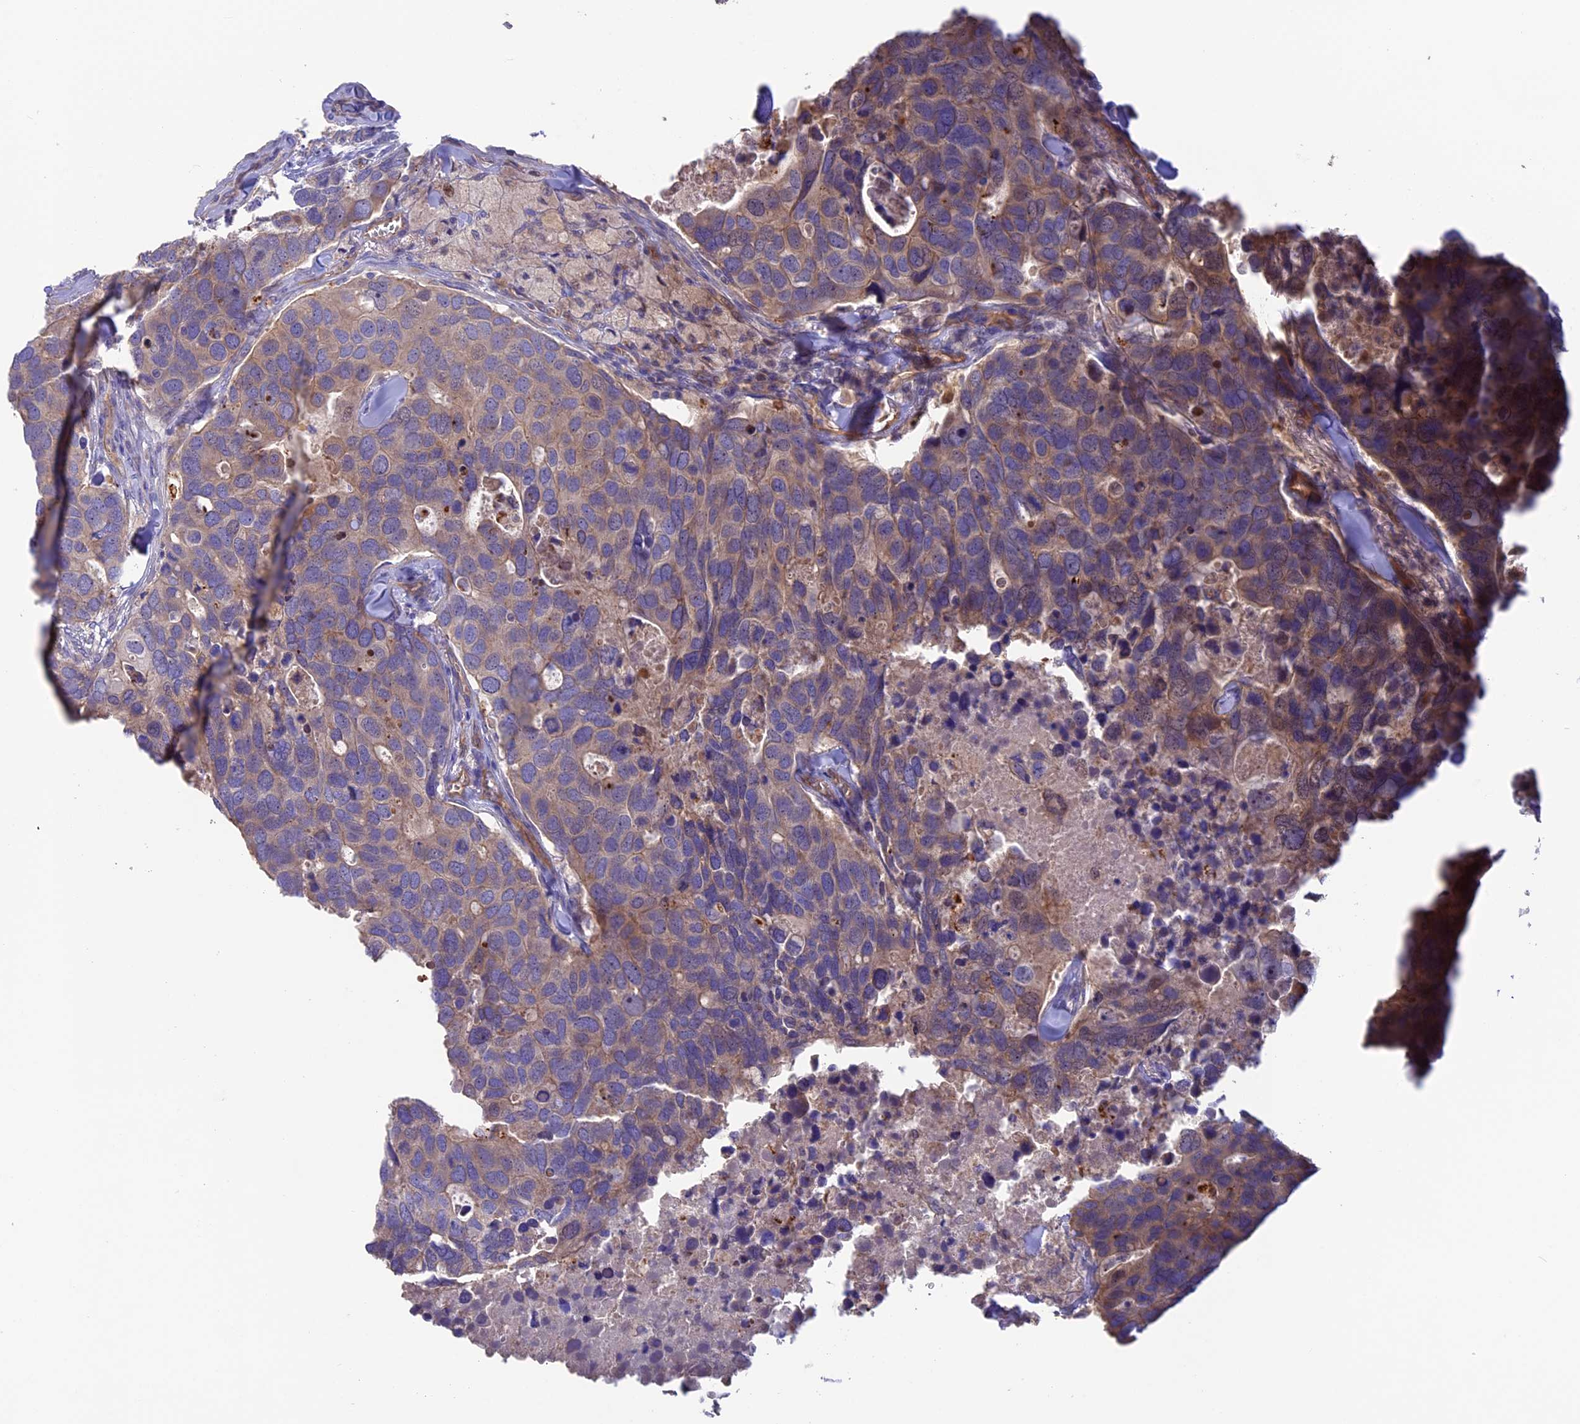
{"staining": {"intensity": "weak", "quantity": ">75%", "location": "cytoplasmic/membranous"}, "tissue": "breast cancer", "cell_type": "Tumor cells", "image_type": "cancer", "snomed": [{"axis": "morphology", "description": "Duct carcinoma"}, {"axis": "topography", "description": "Breast"}], "caption": "High-magnification brightfield microscopy of intraductal carcinoma (breast) stained with DAB (brown) and counterstained with hematoxylin (blue). tumor cells exhibit weak cytoplasmic/membranous expression is identified in about>75% of cells.", "gene": "DUS3L", "patient": {"sex": "female", "age": 83}}